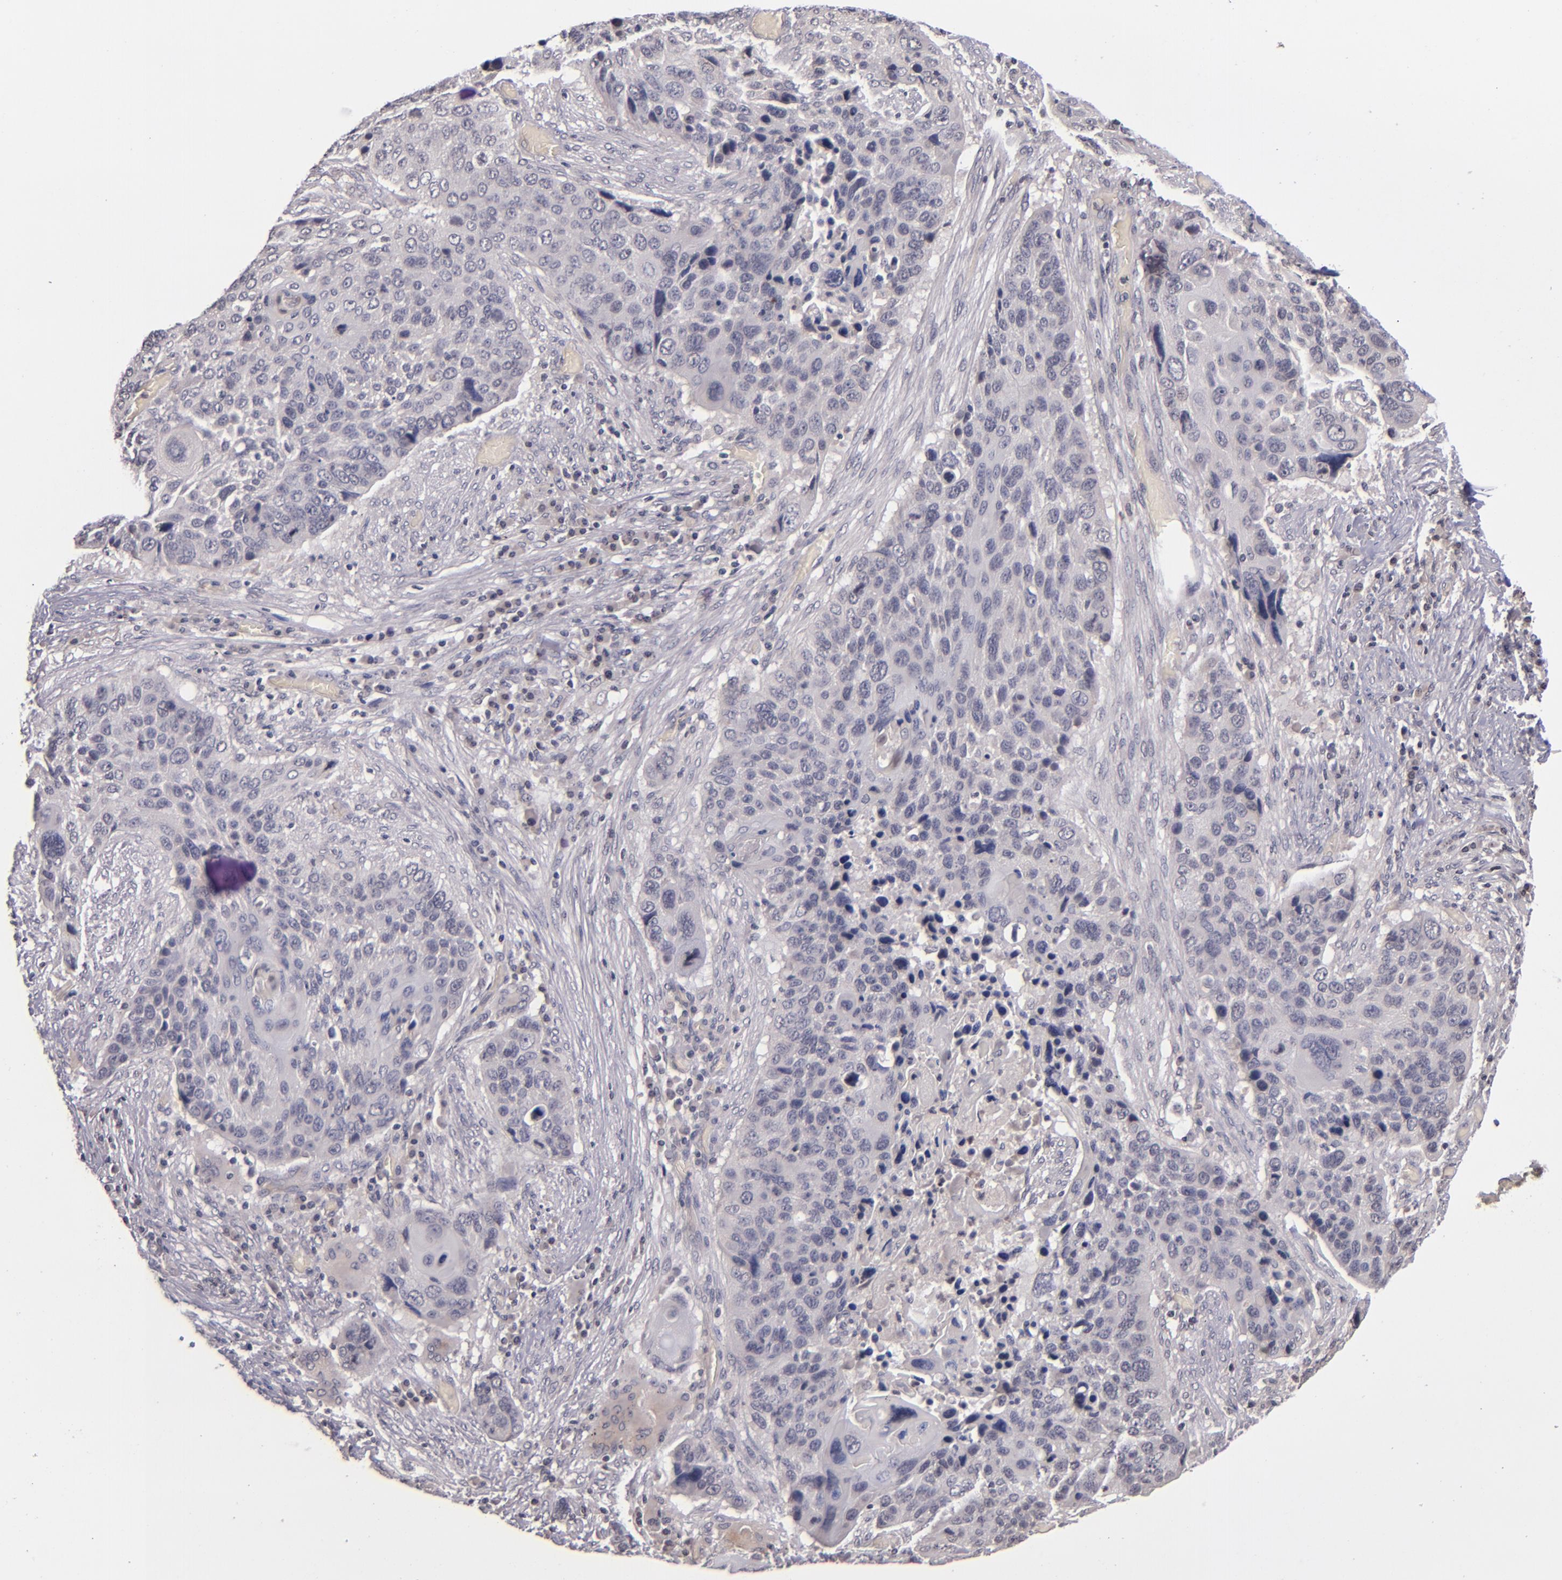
{"staining": {"intensity": "negative", "quantity": "none", "location": "none"}, "tissue": "lung cancer", "cell_type": "Tumor cells", "image_type": "cancer", "snomed": [{"axis": "morphology", "description": "Squamous cell carcinoma, NOS"}, {"axis": "topography", "description": "Lung"}], "caption": "The photomicrograph reveals no staining of tumor cells in squamous cell carcinoma (lung).", "gene": "TSC2", "patient": {"sex": "male", "age": 68}}